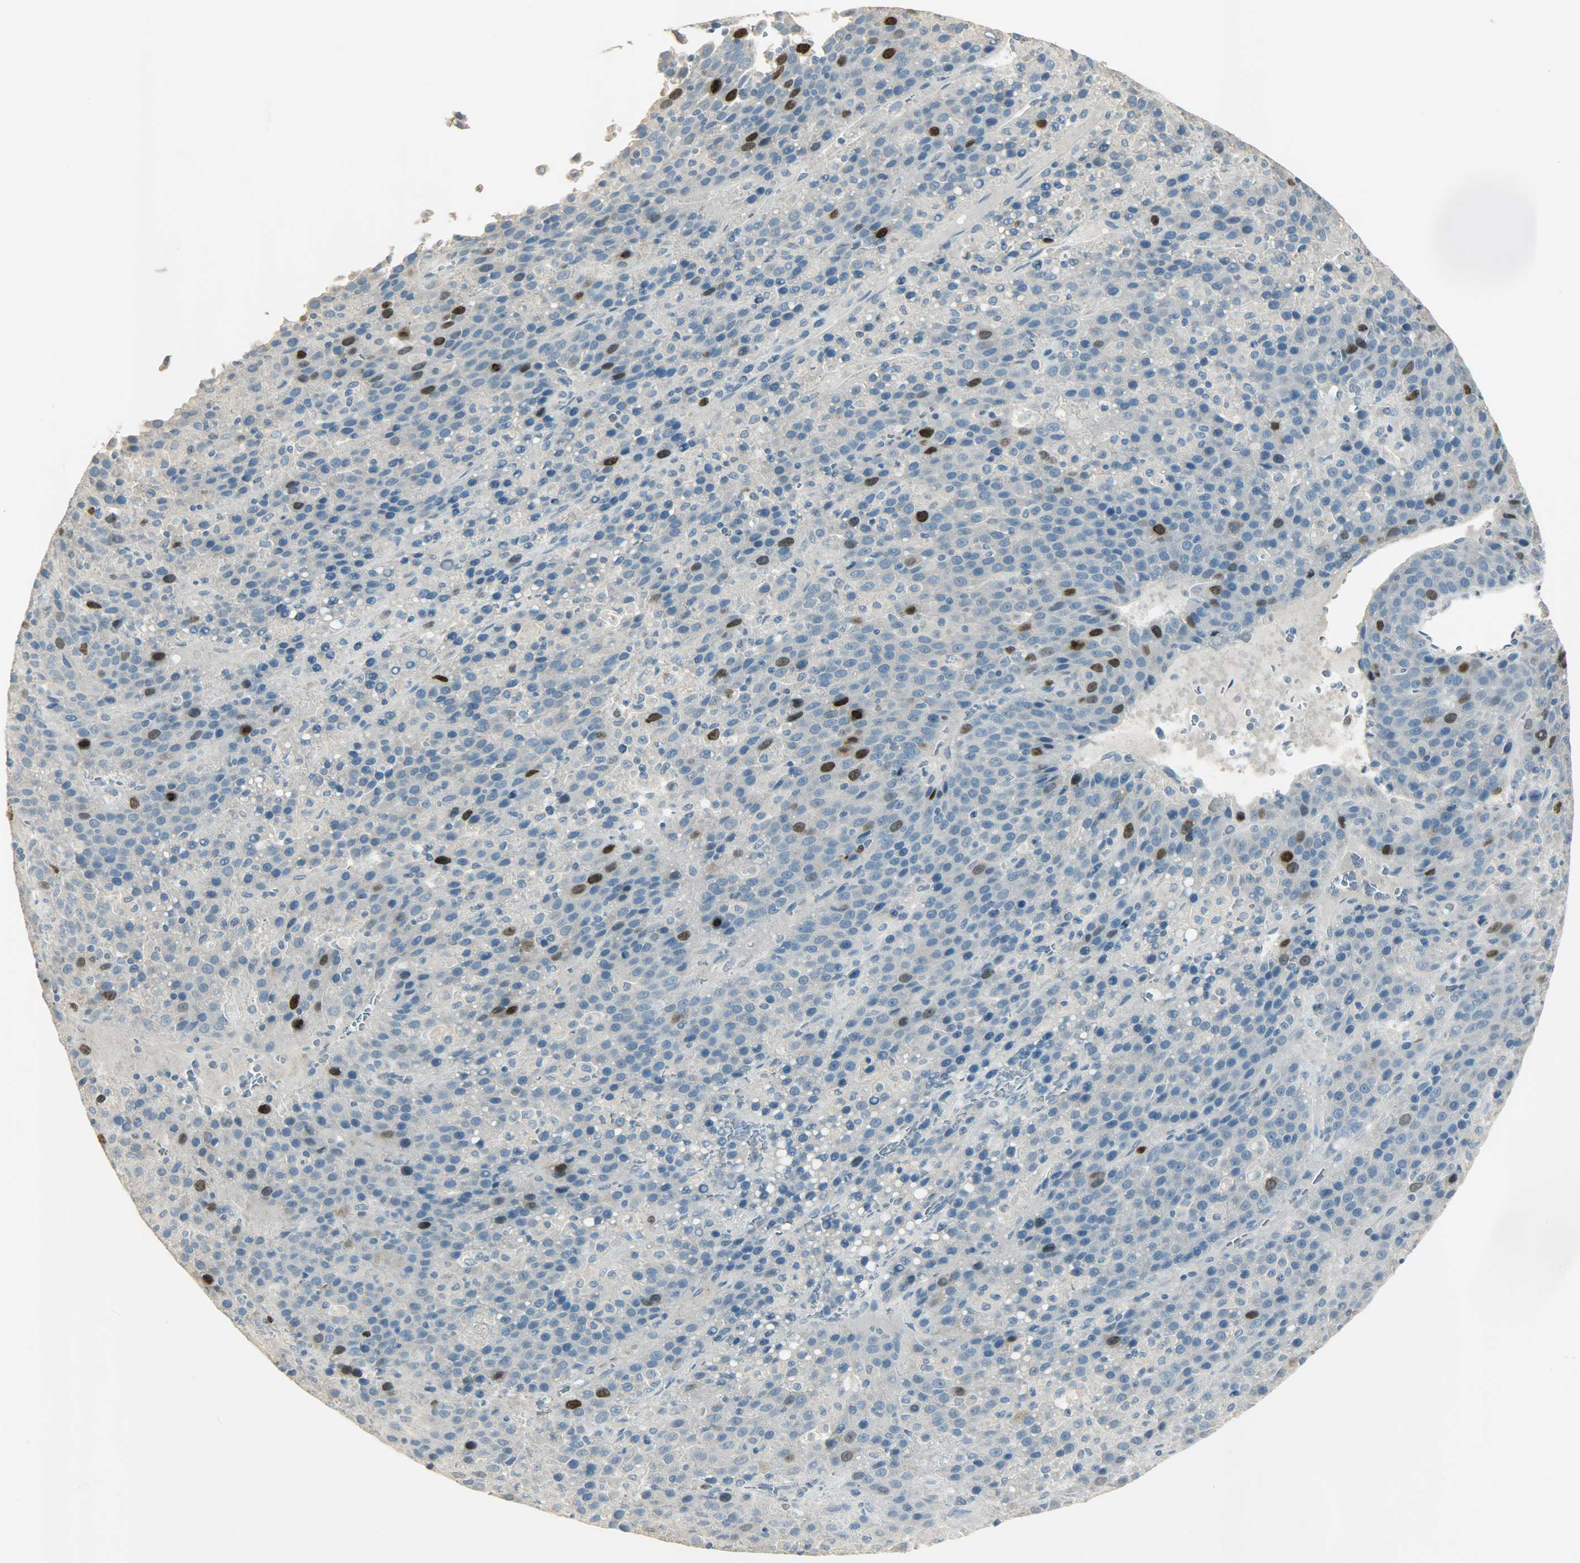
{"staining": {"intensity": "strong", "quantity": "<25%", "location": "cytoplasmic/membranous,nuclear"}, "tissue": "liver cancer", "cell_type": "Tumor cells", "image_type": "cancer", "snomed": [{"axis": "morphology", "description": "Carcinoma, Hepatocellular, NOS"}, {"axis": "topography", "description": "Liver"}], "caption": "This is an image of IHC staining of hepatocellular carcinoma (liver), which shows strong expression in the cytoplasmic/membranous and nuclear of tumor cells.", "gene": "TPX2", "patient": {"sex": "female", "age": 53}}